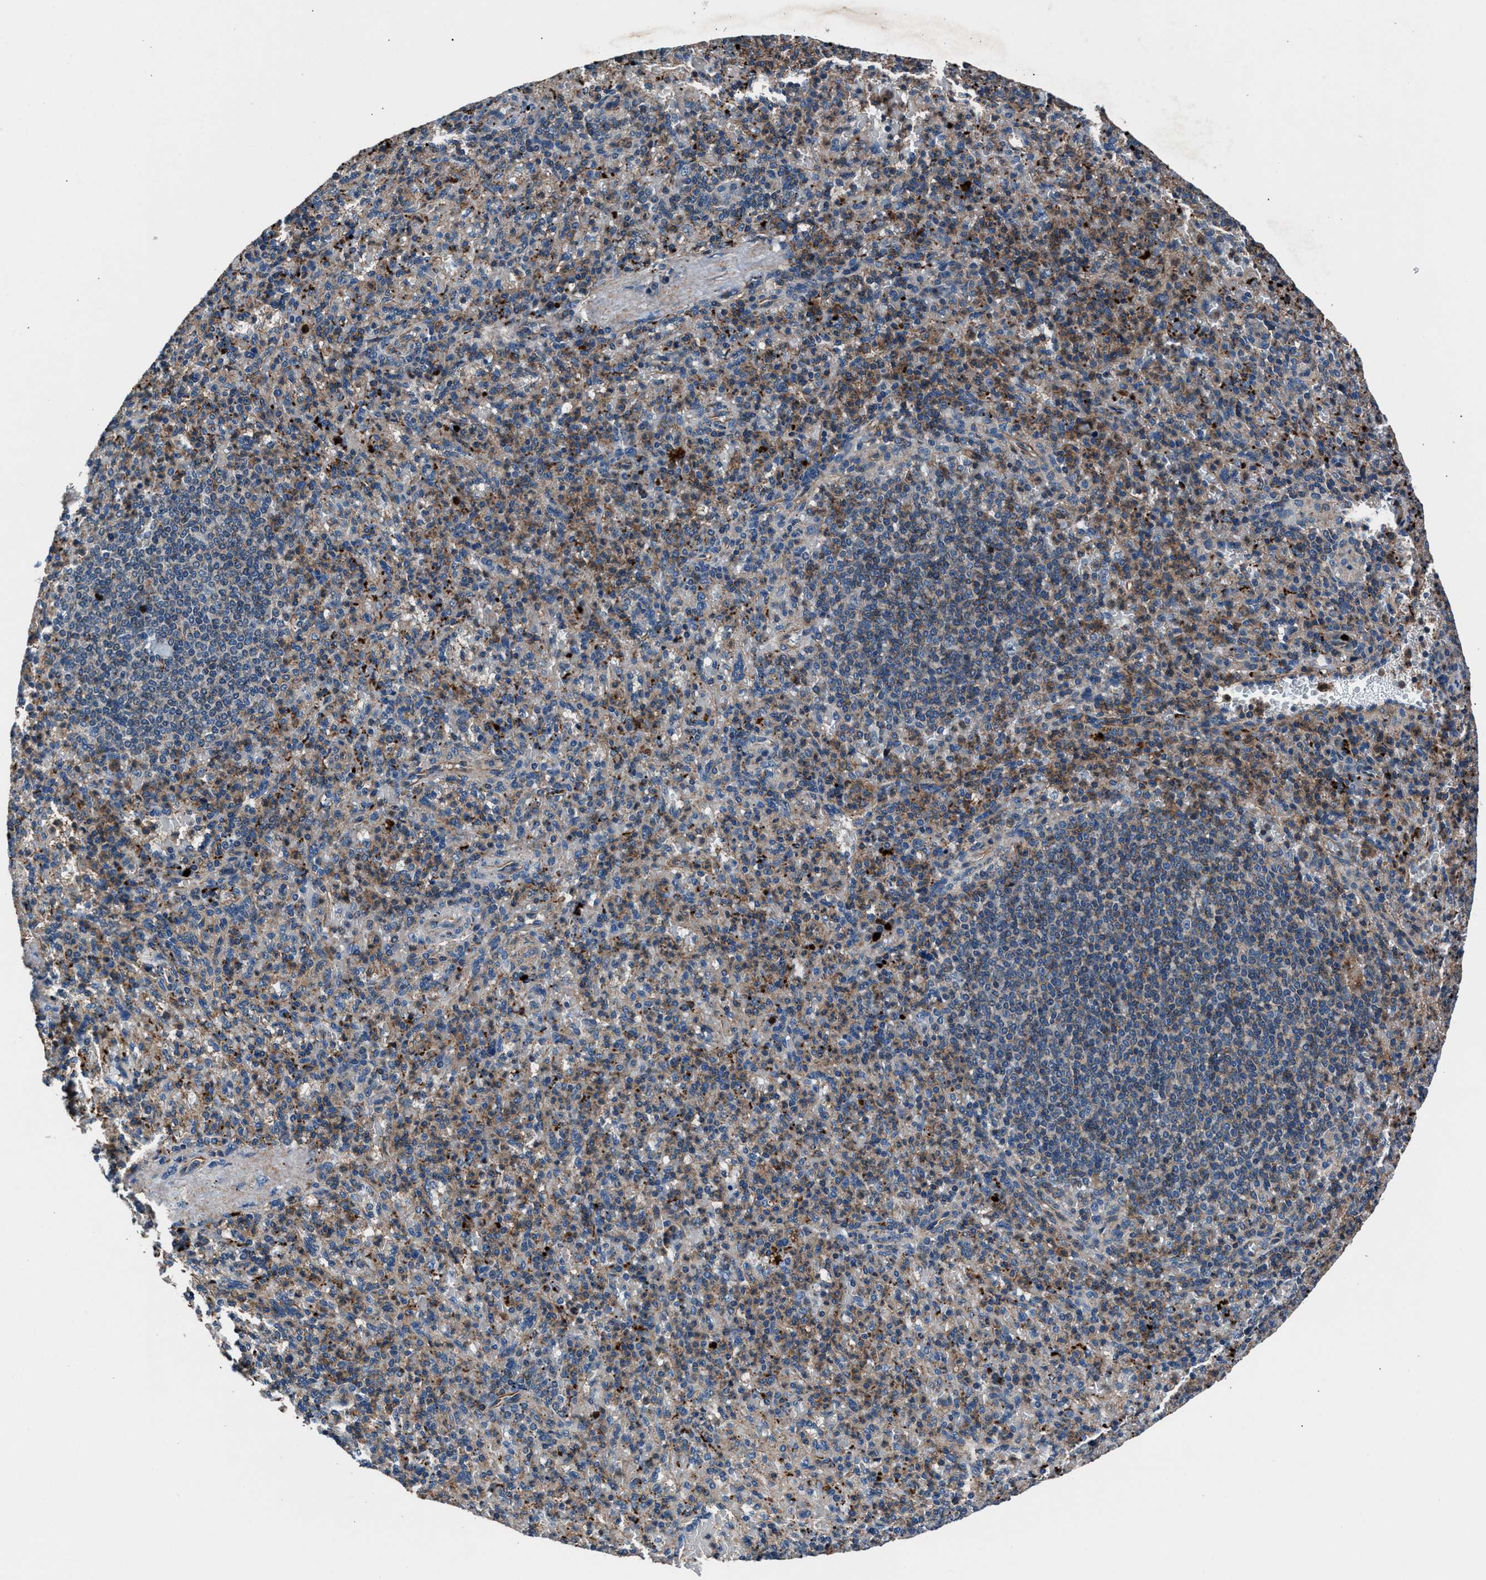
{"staining": {"intensity": "weak", "quantity": "25%-75%", "location": "cytoplasmic/membranous"}, "tissue": "spleen", "cell_type": "Cells in red pulp", "image_type": "normal", "snomed": [{"axis": "morphology", "description": "Normal tissue, NOS"}, {"axis": "topography", "description": "Spleen"}], "caption": "IHC staining of unremarkable spleen, which displays low levels of weak cytoplasmic/membranous positivity in about 25%-75% of cells in red pulp indicating weak cytoplasmic/membranous protein staining. The staining was performed using DAB (3,3'-diaminobenzidine) (brown) for protein detection and nuclei were counterstained in hematoxylin (blue).", "gene": "MFSD11", "patient": {"sex": "female", "age": 74}}